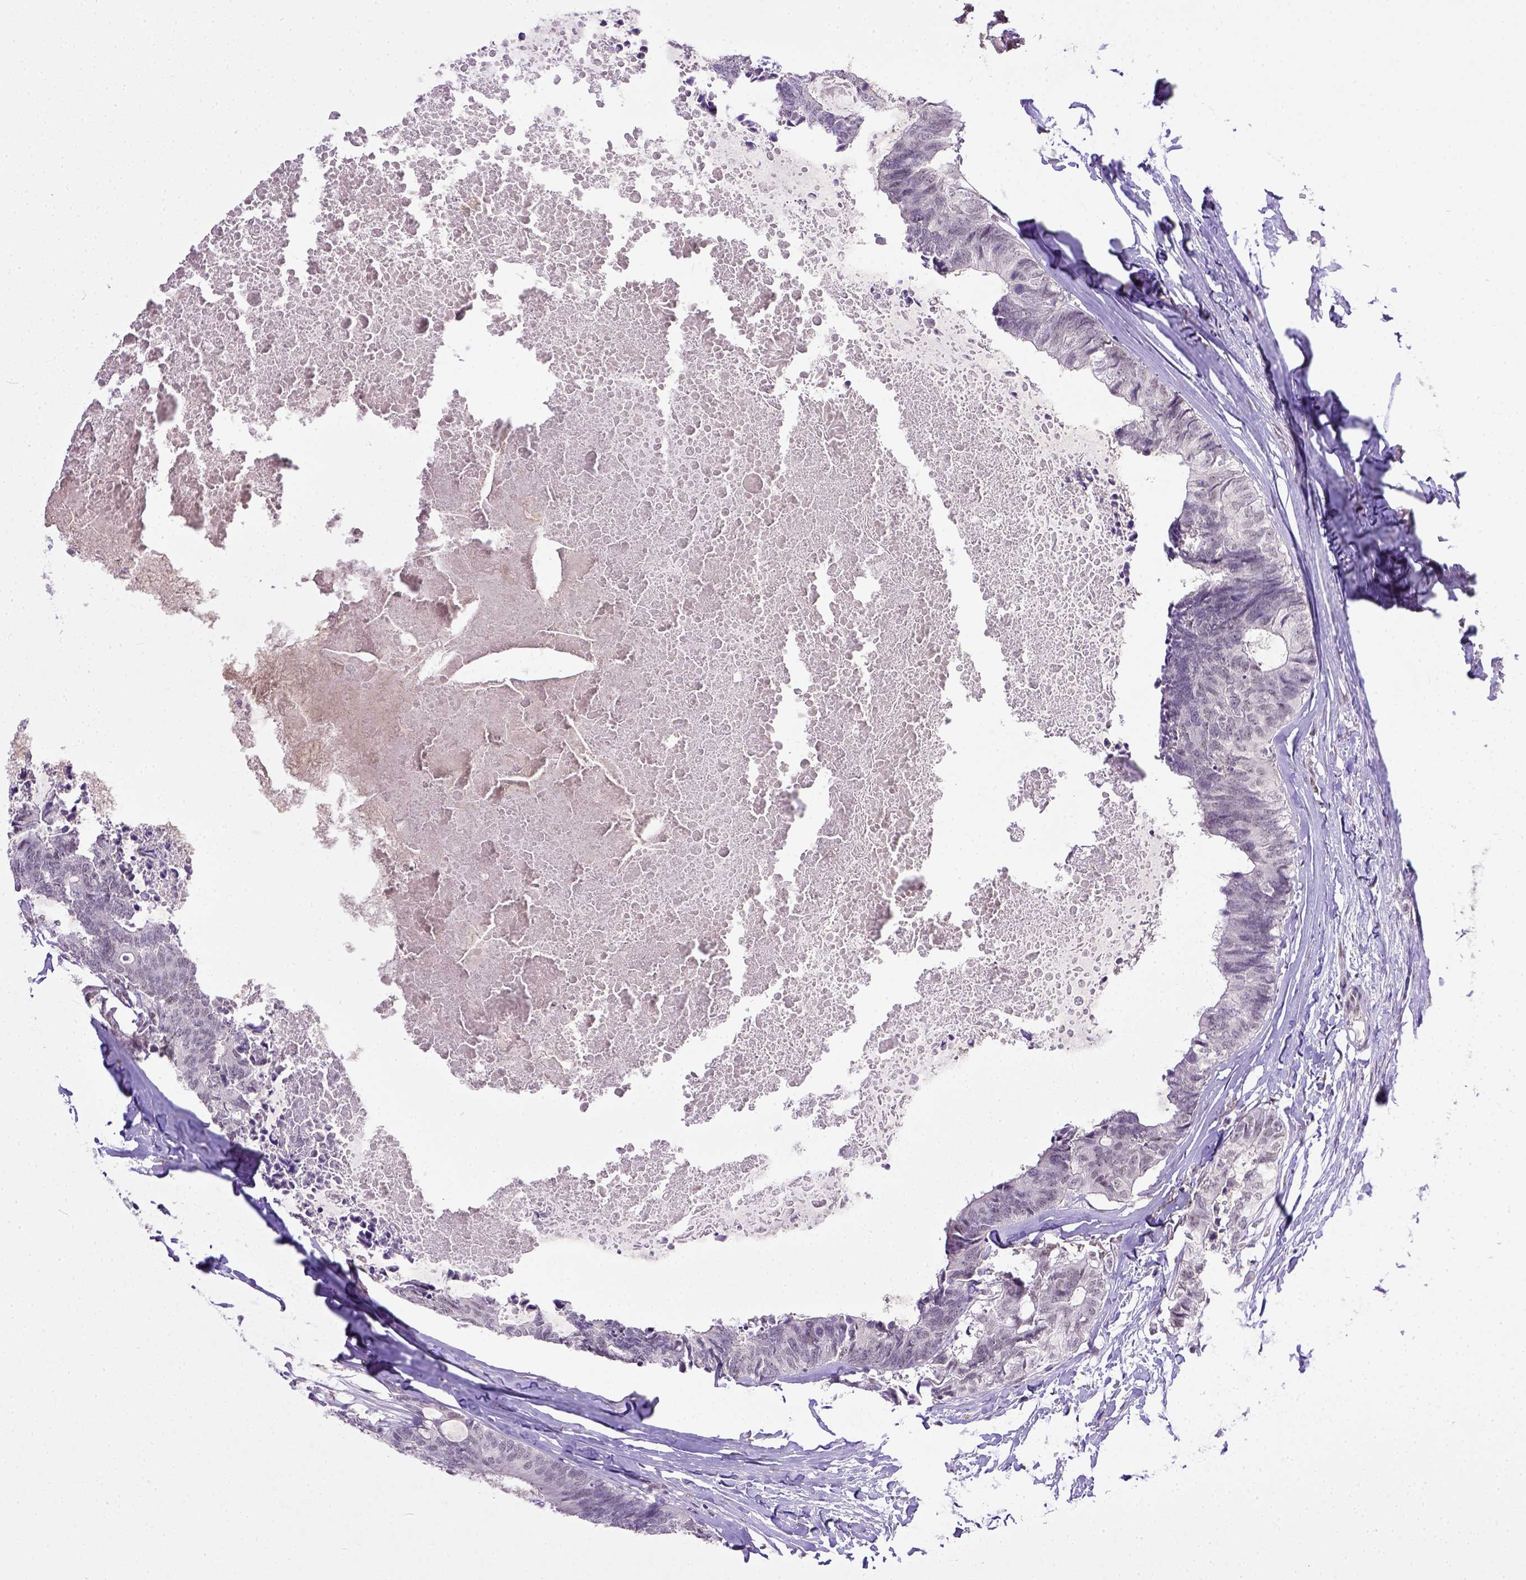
{"staining": {"intensity": "weak", "quantity": "25%-75%", "location": "nuclear"}, "tissue": "colorectal cancer", "cell_type": "Tumor cells", "image_type": "cancer", "snomed": [{"axis": "morphology", "description": "Adenocarcinoma, NOS"}, {"axis": "topography", "description": "Colon"}, {"axis": "topography", "description": "Rectum"}], "caption": "Human colorectal cancer (adenocarcinoma) stained for a protein (brown) exhibits weak nuclear positive staining in about 25%-75% of tumor cells.", "gene": "ERCC1", "patient": {"sex": "male", "age": 57}}